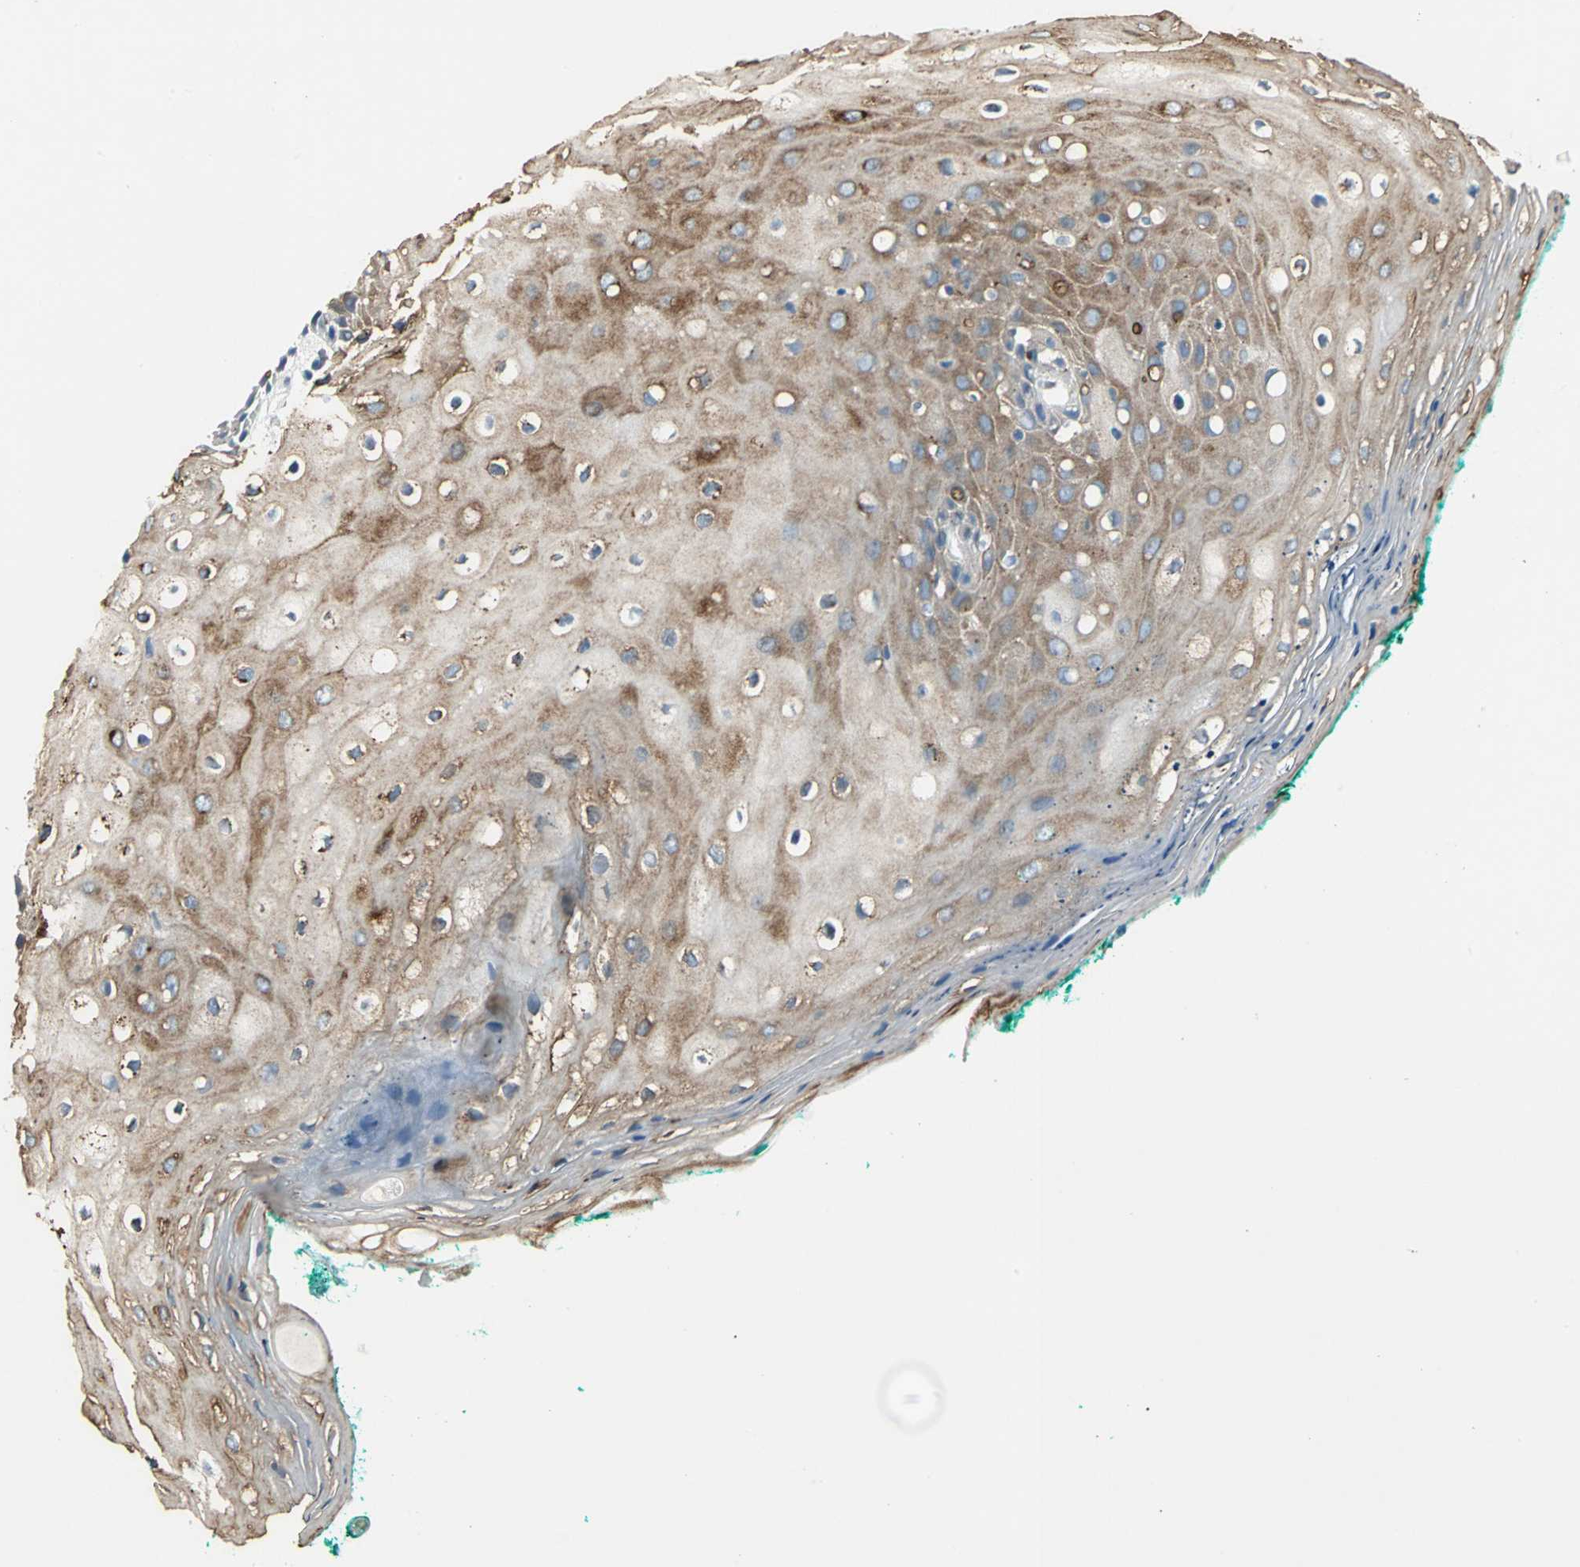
{"staining": {"intensity": "moderate", "quantity": ">75%", "location": "cytoplasmic/membranous"}, "tissue": "oral mucosa", "cell_type": "Squamous epithelial cells", "image_type": "normal", "snomed": [{"axis": "morphology", "description": "Normal tissue, NOS"}, {"axis": "morphology", "description": "Squamous cell carcinoma, NOS"}, {"axis": "topography", "description": "Skeletal muscle"}, {"axis": "topography", "description": "Oral tissue"}, {"axis": "topography", "description": "Head-Neck"}], "caption": "Squamous epithelial cells show medium levels of moderate cytoplasmic/membranous expression in approximately >75% of cells in unremarkable oral mucosa. (Stains: DAB in brown, nuclei in blue, Microscopy: brightfield microscopy at high magnification).", "gene": "B3GNT2", "patient": {"sex": "female", "age": 84}}